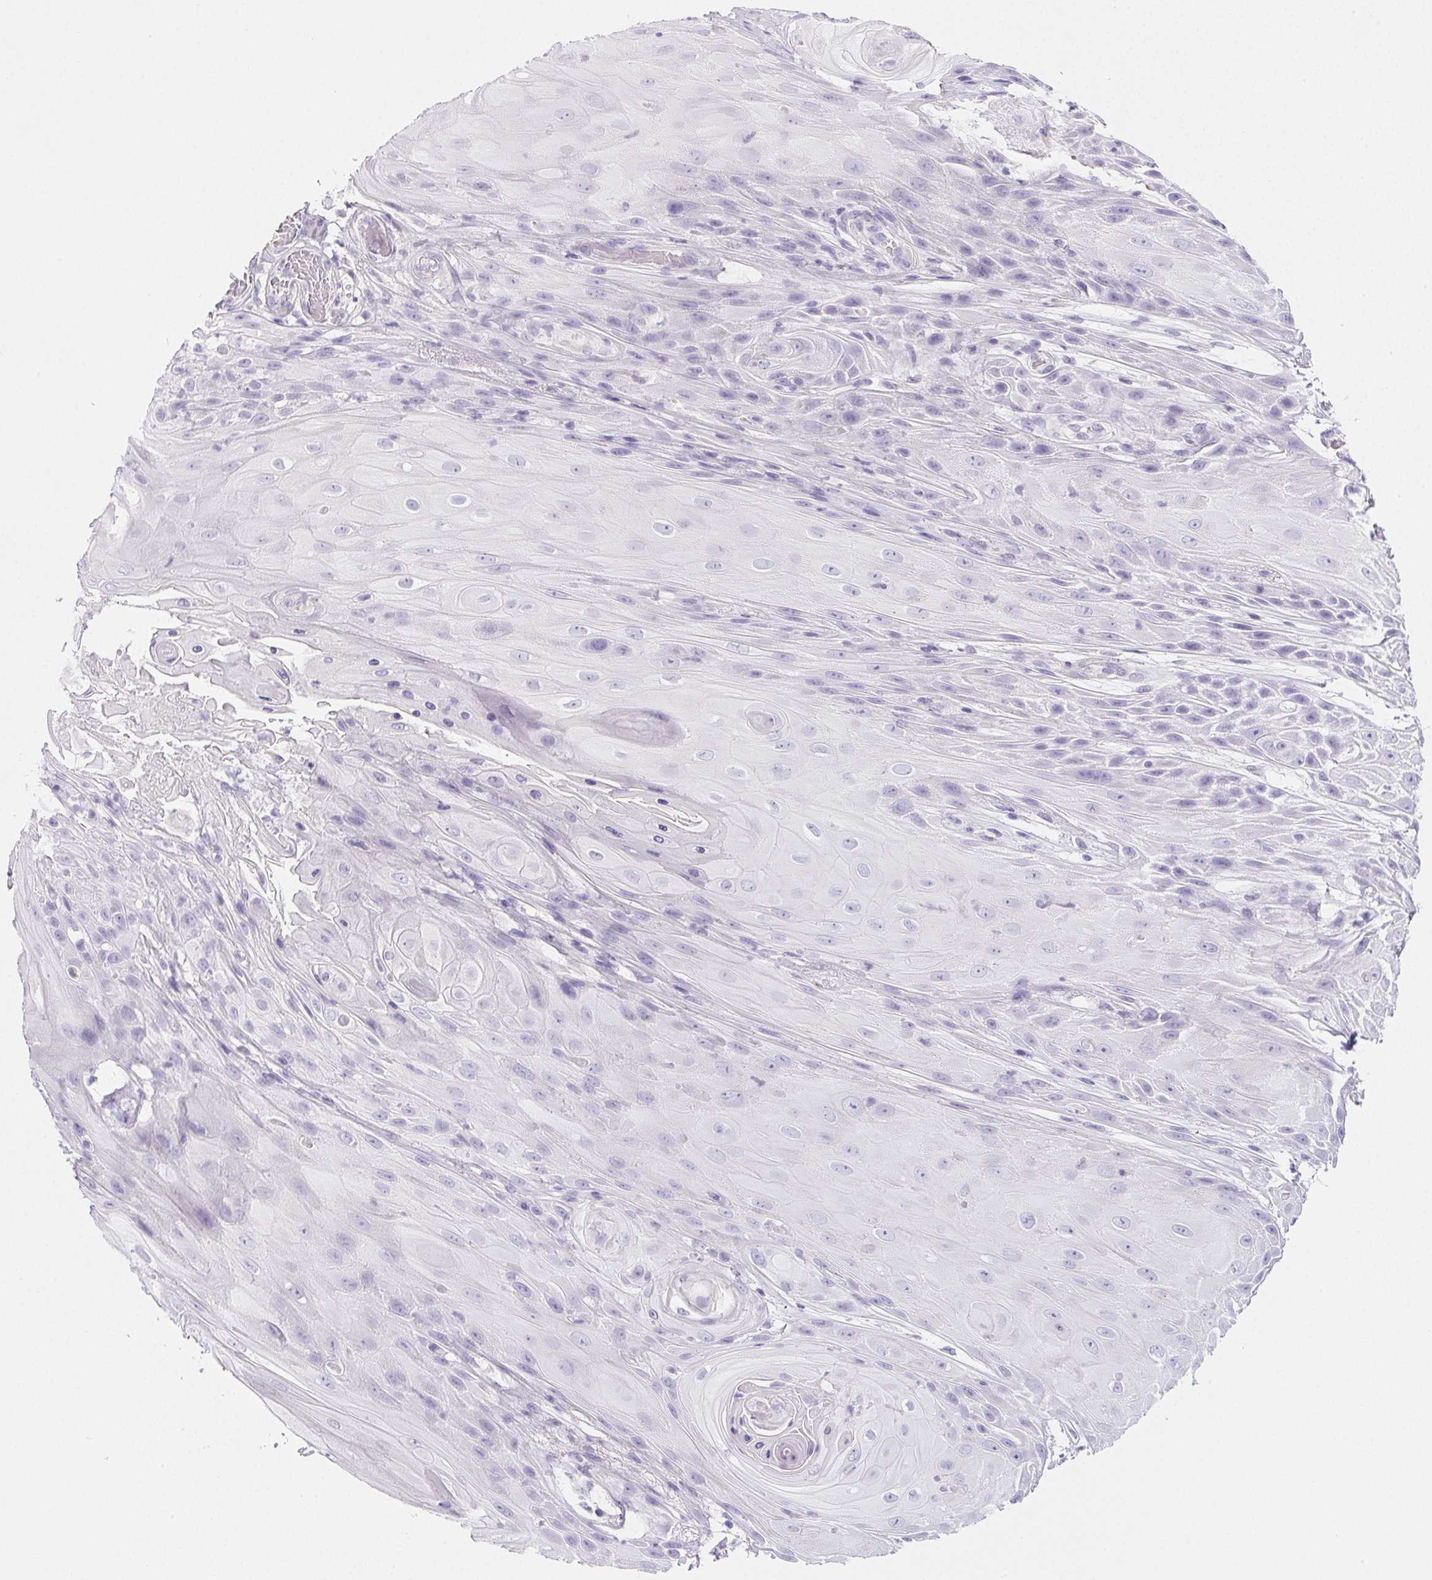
{"staining": {"intensity": "negative", "quantity": "none", "location": "none"}, "tissue": "skin cancer", "cell_type": "Tumor cells", "image_type": "cancer", "snomed": [{"axis": "morphology", "description": "Squamous cell carcinoma, NOS"}, {"axis": "topography", "description": "Skin"}], "caption": "Tumor cells show no significant expression in skin cancer.", "gene": "PRSS3", "patient": {"sex": "male", "age": 62}}